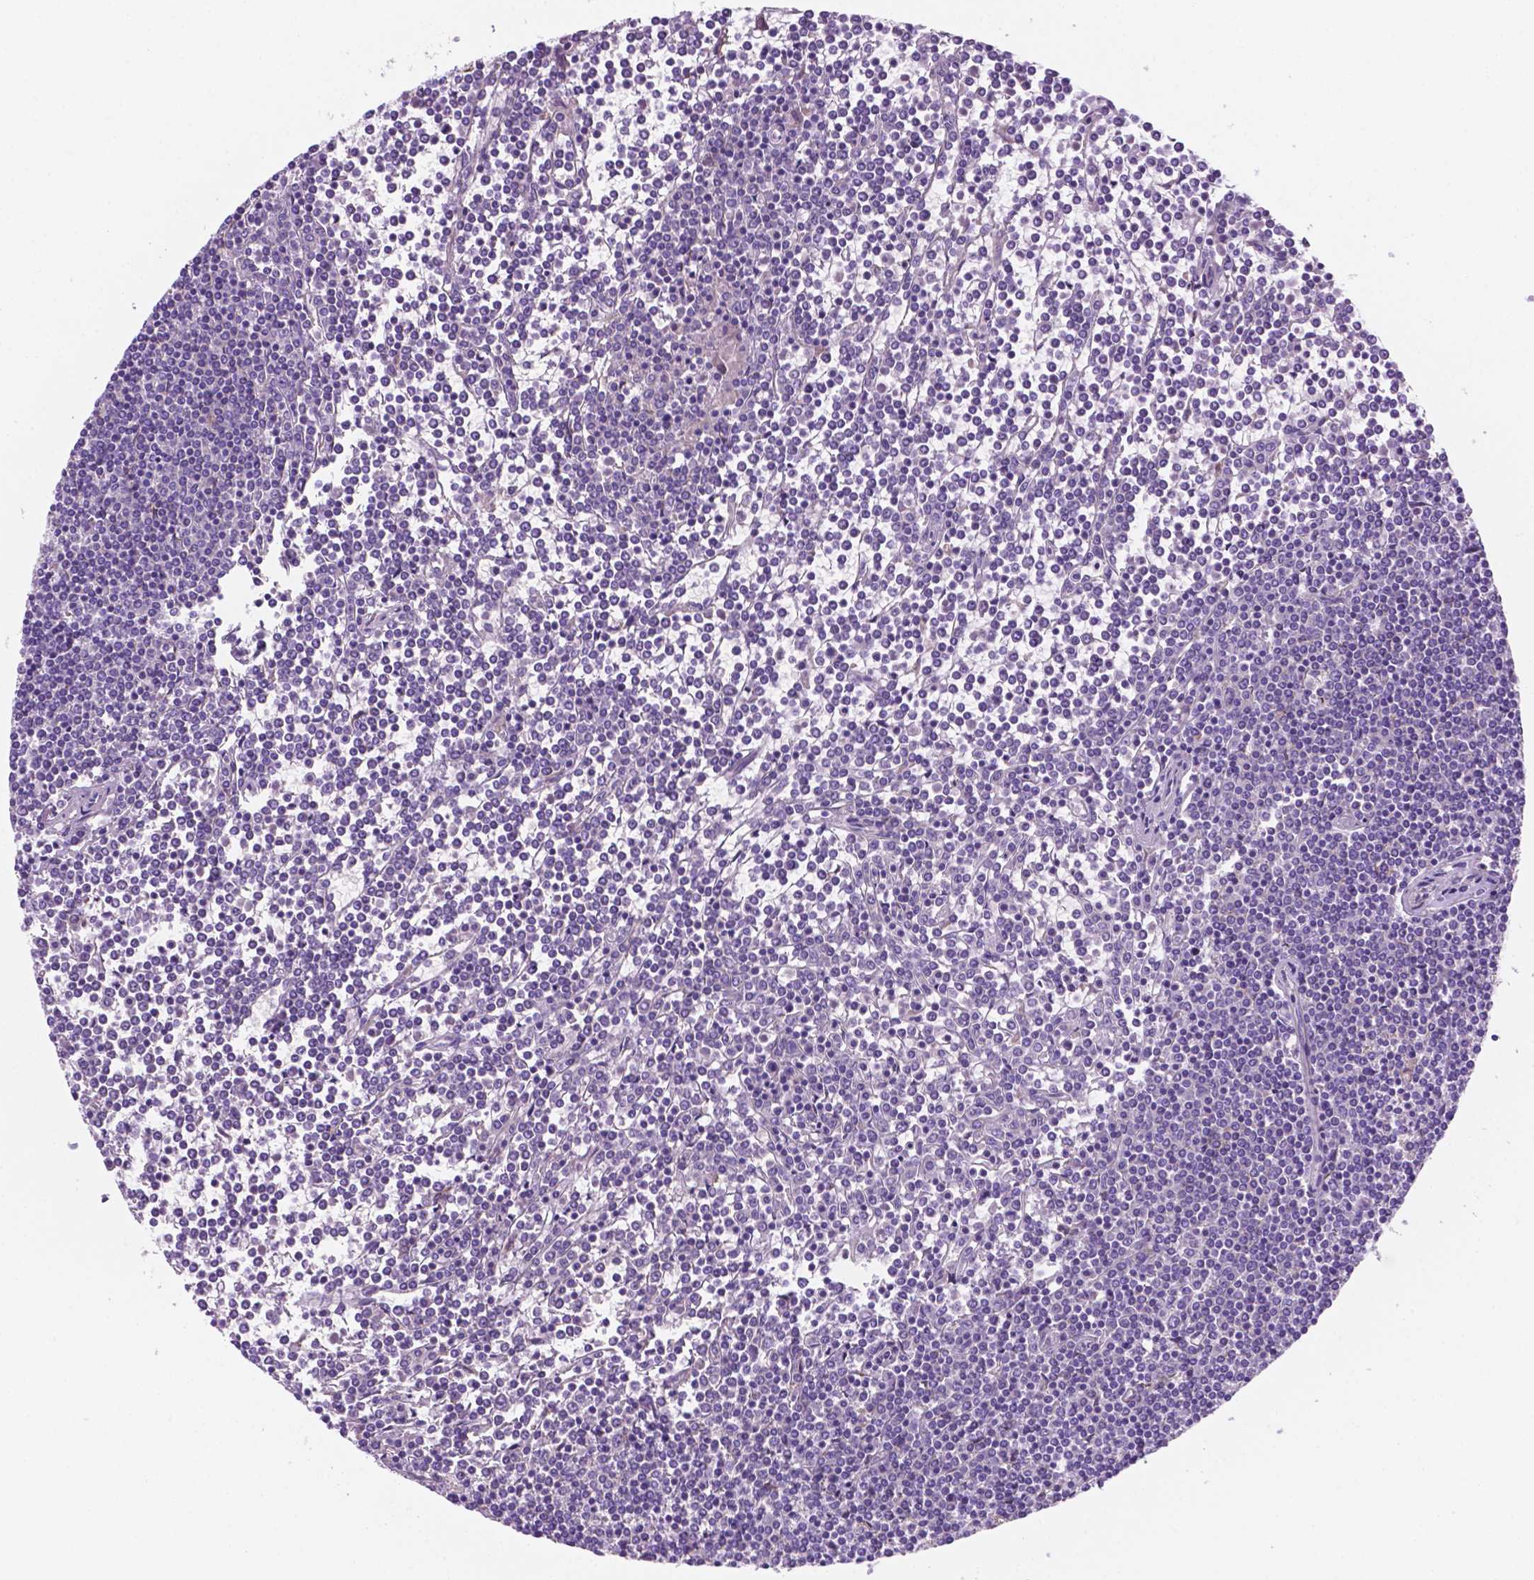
{"staining": {"intensity": "negative", "quantity": "none", "location": "none"}, "tissue": "lymphoma", "cell_type": "Tumor cells", "image_type": "cancer", "snomed": [{"axis": "morphology", "description": "Malignant lymphoma, non-Hodgkin's type, Low grade"}, {"axis": "topography", "description": "Spleen"}], "caption": "Immunohistochemical staining of lymphoma shows no significant expression in tumor cells.", "gene": "CEACAM7", "patient": {"sex": "female", "age": 19}}